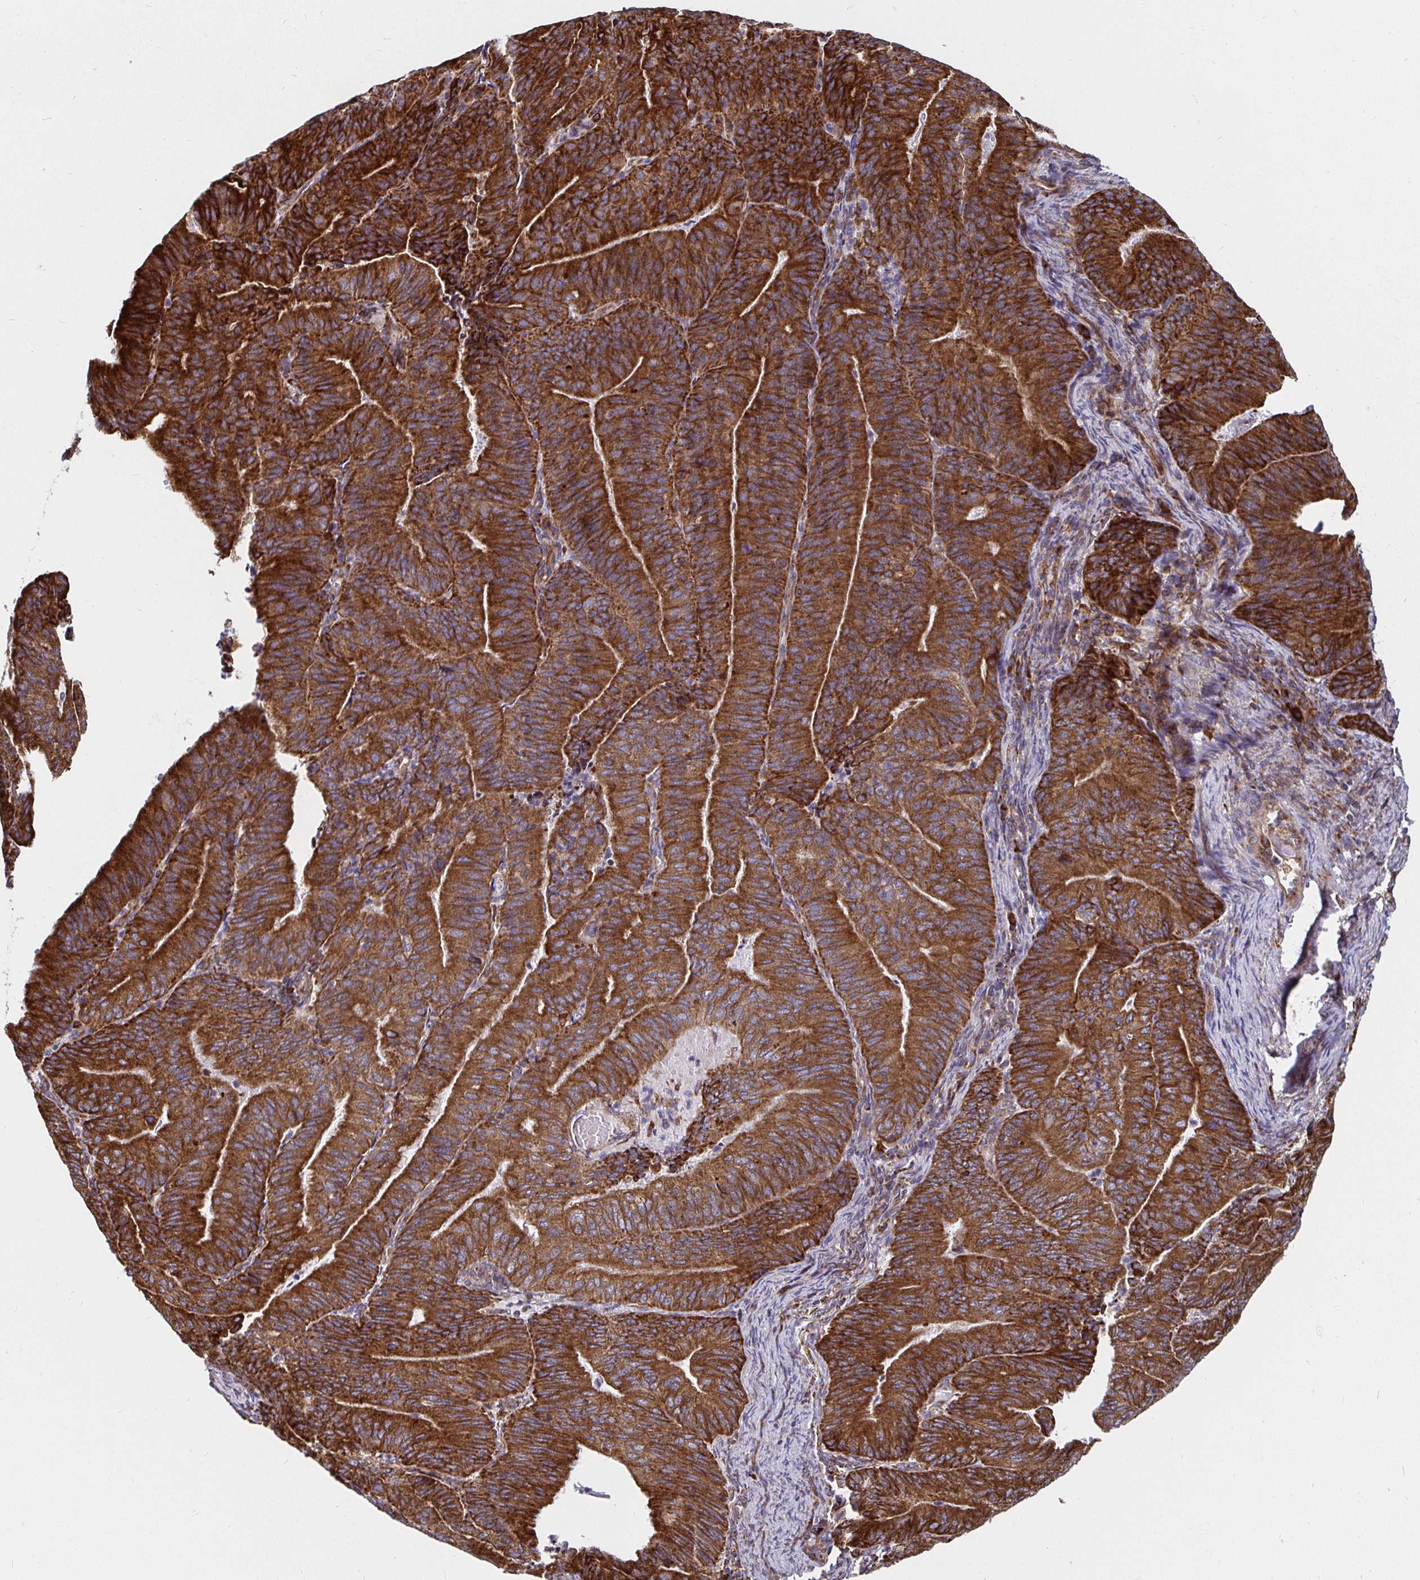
{"staining": {"intensity": "strong", "quantity": ">75%", "location": "cytoplasmic/membranous"}, "tissue": "endometrial cancer", "cell_type": "Tumor cells", "image_type": "cancer", "snomed": [{"axis": "morphology", "description": "Adenocarcinoma, NOS"}, {"axis": "topography", "description": "Endometrium"}], "caption": "Immunohistochemistry photomicrograph of adenocarcinoma (endometrial) stained for a protein (brown), which shows high levels of strong cytoplasmic/membranous staining in approximately >75% of tumor cells.", "gene": "SMYD3", "patient": {"sex": "female", "age": 57}}